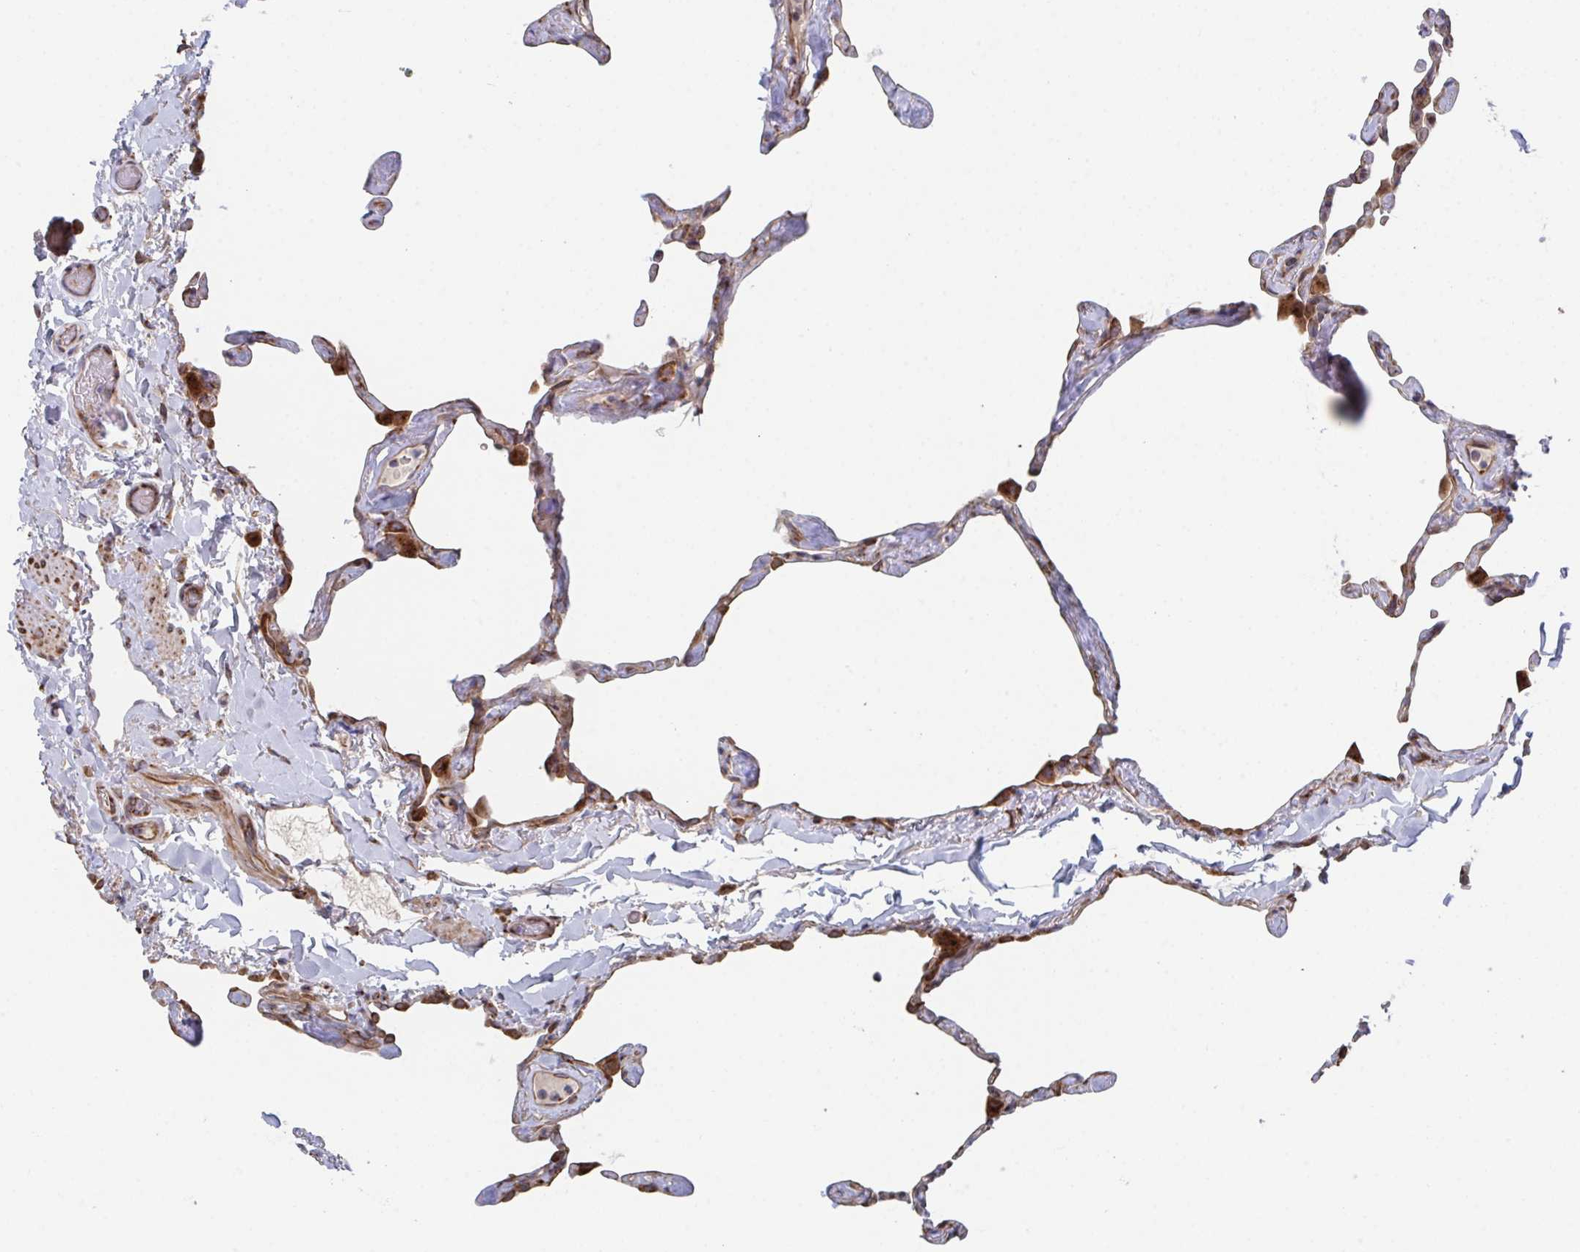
{"staining": {"intensity": "moderate", "quantity": "25%-75%", "location": "cytoplasmic/membranous"}, "tissue": "lung", "cell_type": "Alveolar cells", "image_type": "normal", "snomed": [{"axis": "morphology", "description": "Normal tissue, NOS"}, {"axis": "topography", "description": "Lung"}], "caption": "This image demonstrates unremarkable lung stained with immunohistochemistry (IHC) to label a protein in brown. The cytoplasmic/membranous of alveolar cells show moderate positivity for the protein. Nuclei are counter-stained blue.", "gene": "FJX1", "patient": {"sex": "male", "age": 65}}